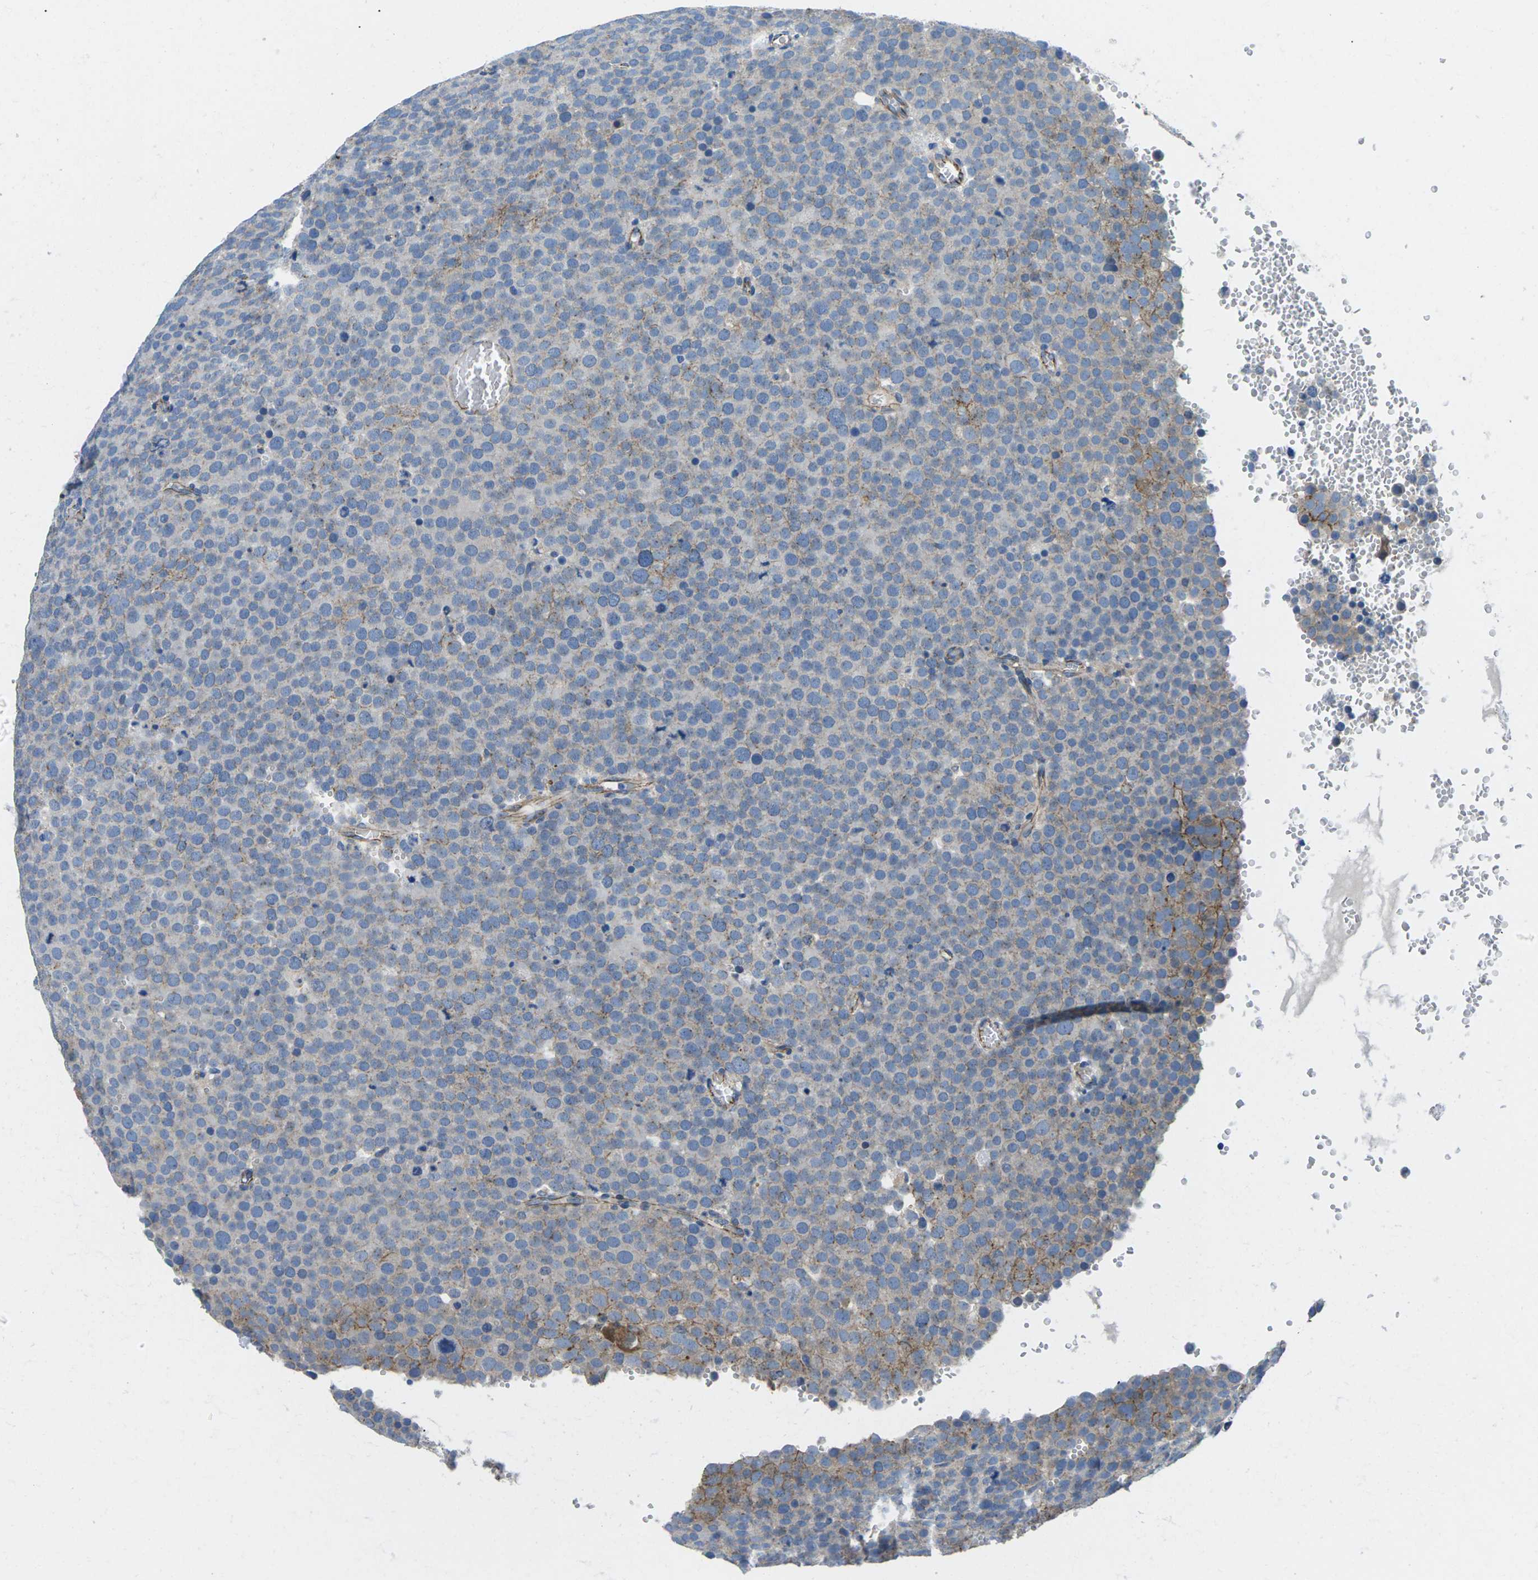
{"staining": {"intensity": "weak", "quantity": "<25%", "location": "cytoplasmic/membranous"}, "tissue": "testis cancer", "cell_type": "Tumor cells", "image_type": "cancer", "snomed": [{"axis": "morphology", "description": "Normal tissue, NOS"}, {"axis": "morphology", "description": "Seminoma, NOS"}, {"axis": "topography", "description": "Testis"}], "caption": "Immunohistochemical staining of human testis cancer displays no significant expression in tumor cells.", "gene": "CTNND1", "patient": {"sex": "male", "age": 71}}